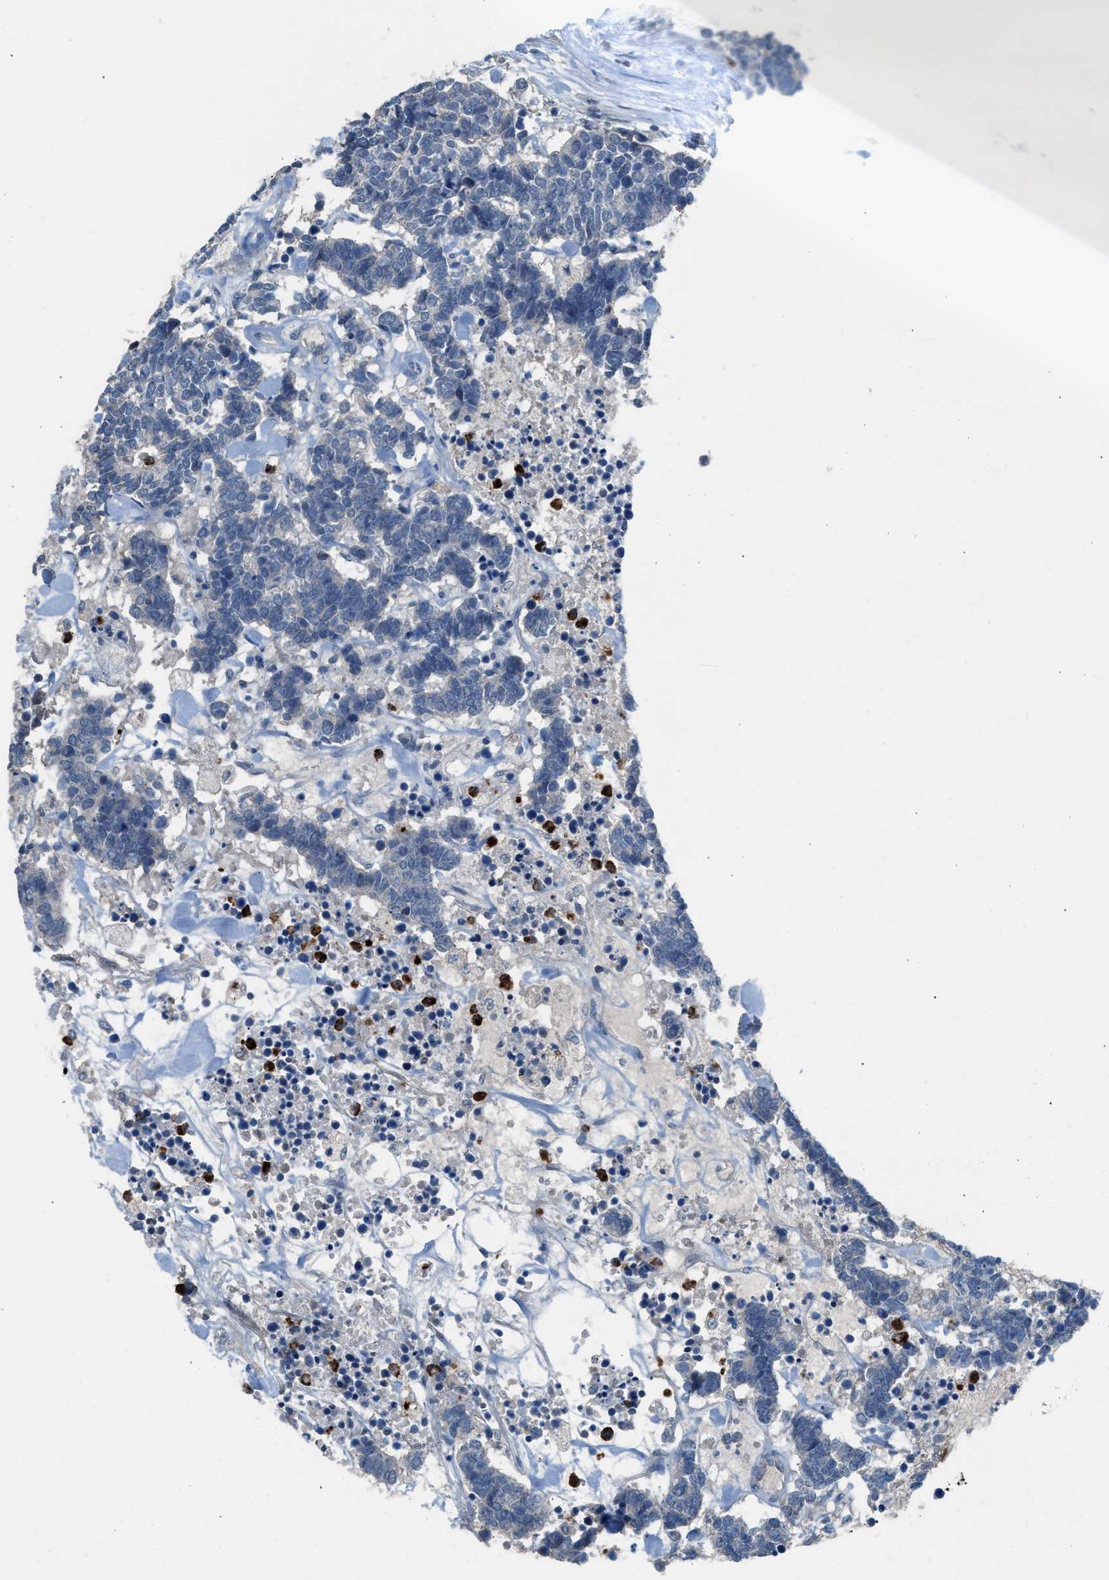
{"staining": {"intensity": "negative", "quantity": "none", "location": "none"}, "tissue": "carcinoid", "cell_type": "Tumor cells", "image_type": "cancer", "snomed": [{"axis": "morphology", "description": "Carcinoma, NOS"}, {"axis": "morphology", "description": "Carcinoid, malignant, NOS"}, {"axis": "topography", "description": "Urinary bladder"}], "caption": "The image displays no significant staining in tumor cells of malignant carcinoid.", "gene": "CFAP77", "patient": {"sex": "male", "age": 57}}